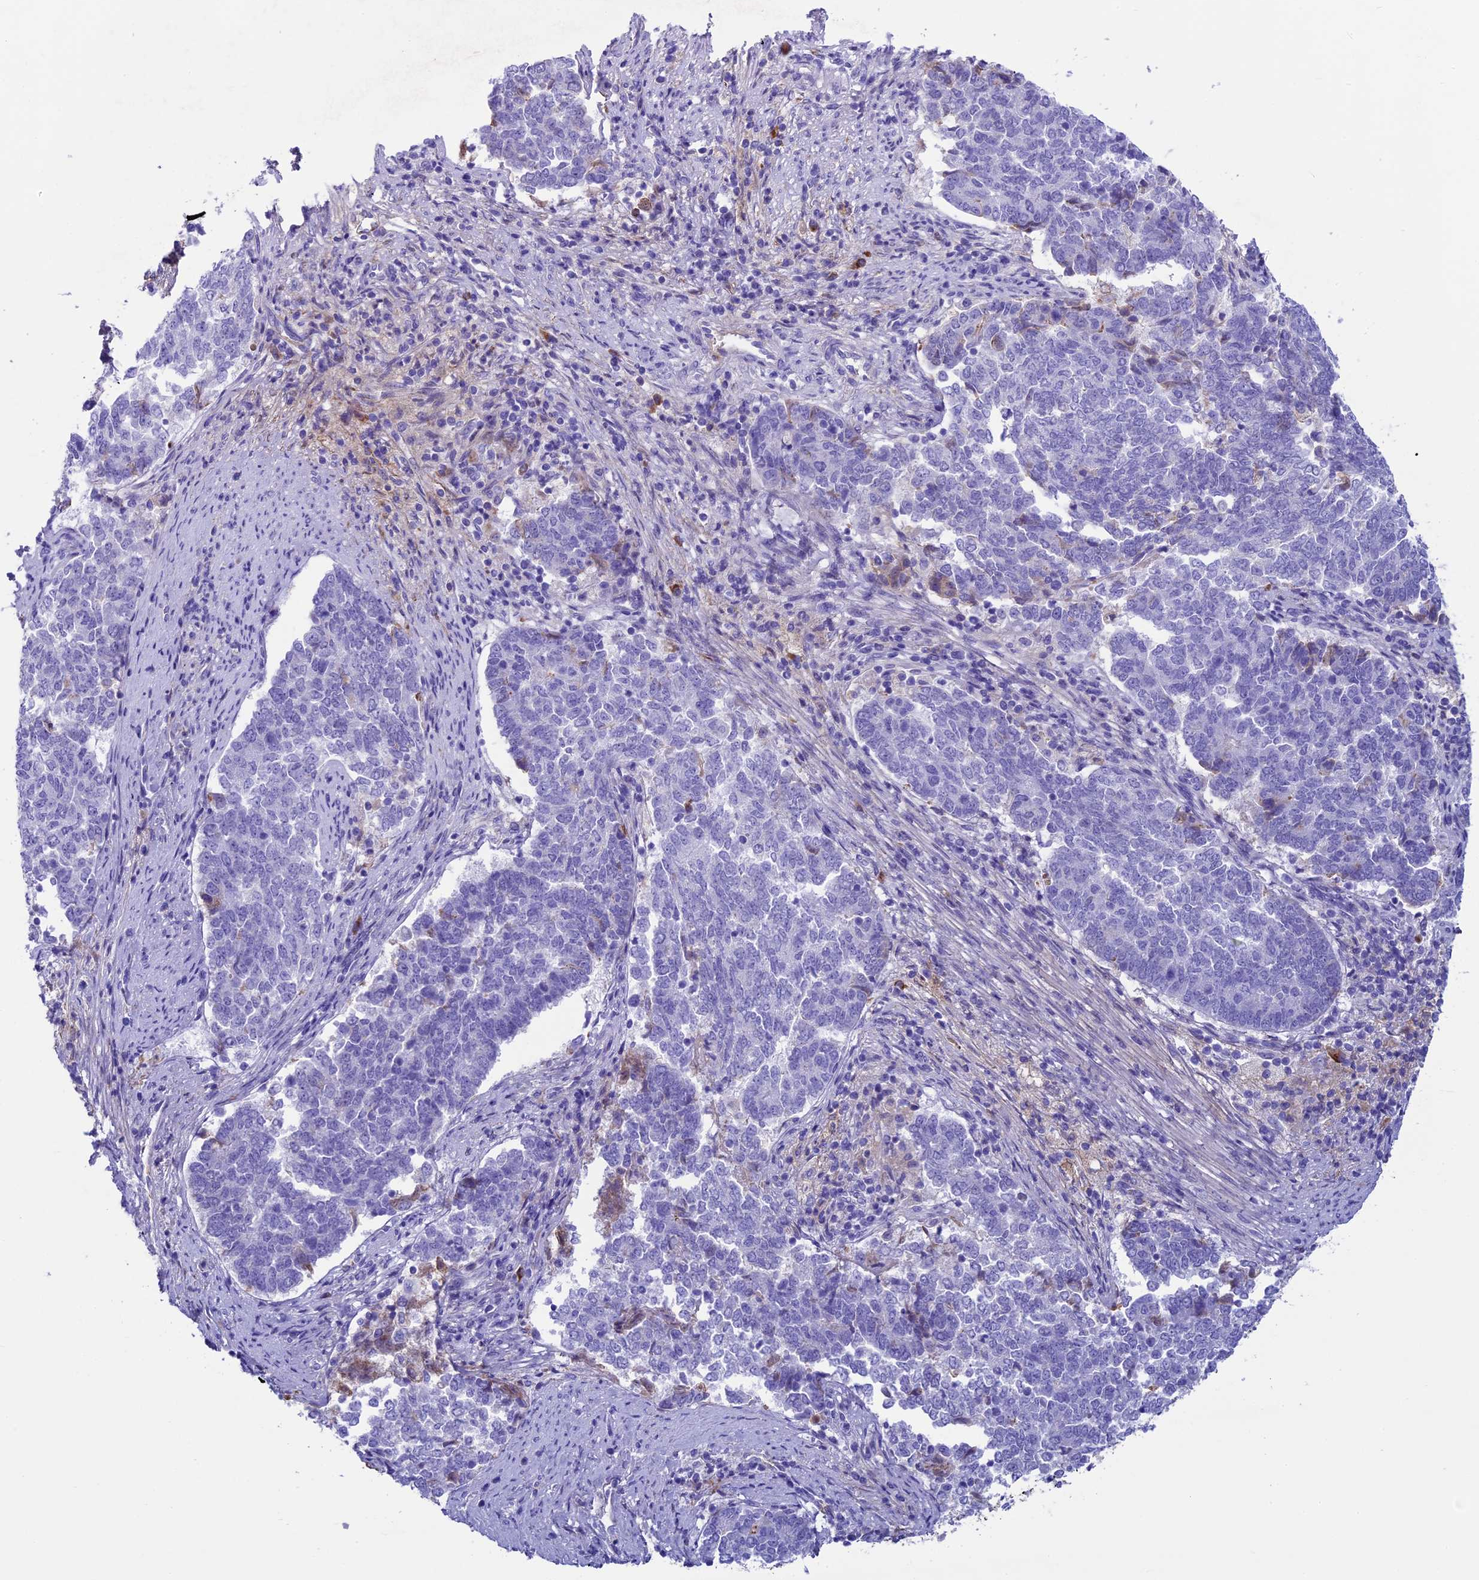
{"staining": {"intensity": "negative", "quantity": "none", "location": "none"}, "tissue": "endometrial cancer", "cell_type": "Tumor cells", "image_type": "cancer", "snomed": [{"axis": "morphology", "description": "Adenocarcinoma, NOS"}, {"axis": "topography", "description": "Endometrium"}], "caption": "IHC micrograph of neoplastic tissue: endometrial cancer (adenocarcinoma) stained with DAB displays no significant protein expression in tumor cells.", "gene": "IGSF6", "patient": {"sex": "female", "age": 80}}